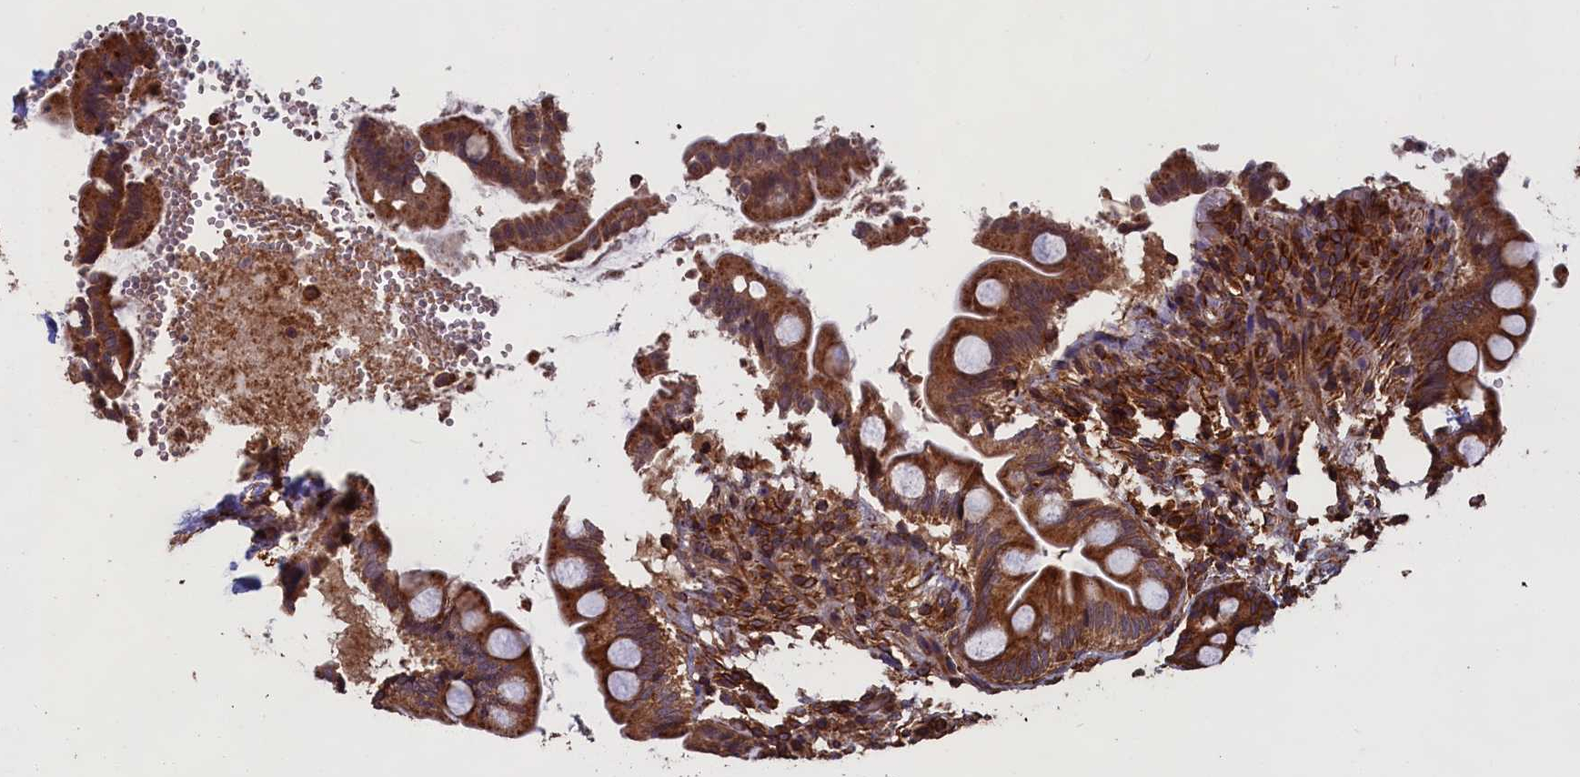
{"staining": {"intensity": "strong", "quantity": ">75%", "location": "cytoplasmic/membranous"}, "tissue": "small intestine", "cell_type": "Glandular cells", "image_type": "normal", "snomed": [{"axis": "morphology", "description": "Normal tissue, NOS"}, {"axis": "topography", "description": "Small intestine"}], "caption": "Immunohistochemical staining of benign human small intestine exhibits >75% levels of strong cytoplasmic/membranous protein expression in approximately >75% of glandular cells. The protein is stained brown, and the nuclei are stained in blue (DAB (3,3'-diaminobenzidine) IHC with brightfield microscopy, high magnification).", "gene": "CCDC124", "patient": {"sex": "female", "age": 56}}